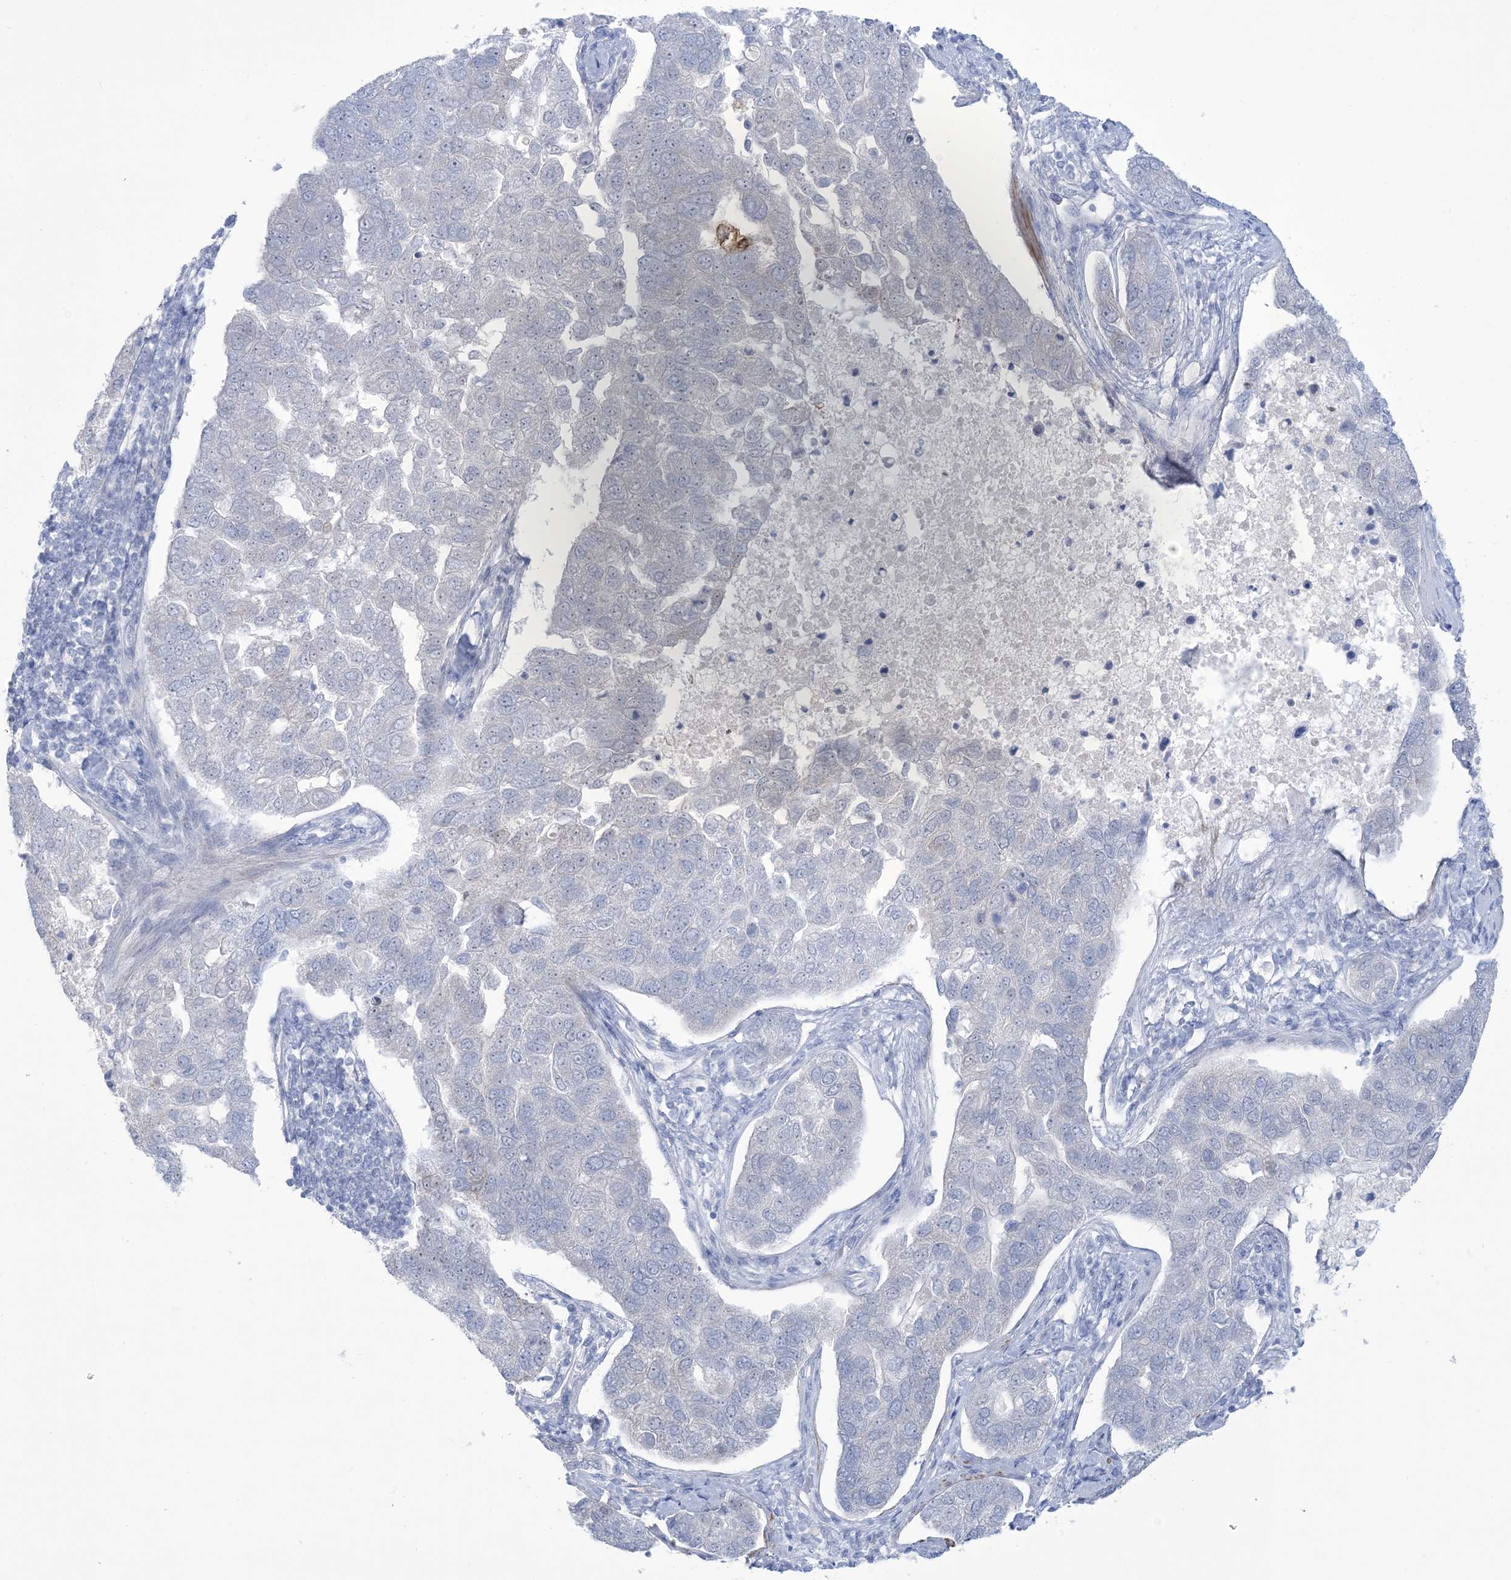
{"staining": {"intensity": "negative", "quantity": "none", "location": "none"}, "tissue": "pancreatic cancer", "cell_type": "Tumor cells", "image_type": "cancer", "snomed": [{"axis": "morphology", "description": "Adenocarcinoma, NOS"}, {"axis": "topography", "description": "Pancreas"}], "caption": "A high-resolution photomicrograph shows immunohistochemistry staining of pancreatic adenocarcinoma, which reveals no significant expression in tumor cells.", "gene": "MARS2", "patient": {"sex": "female", "age": 61}}